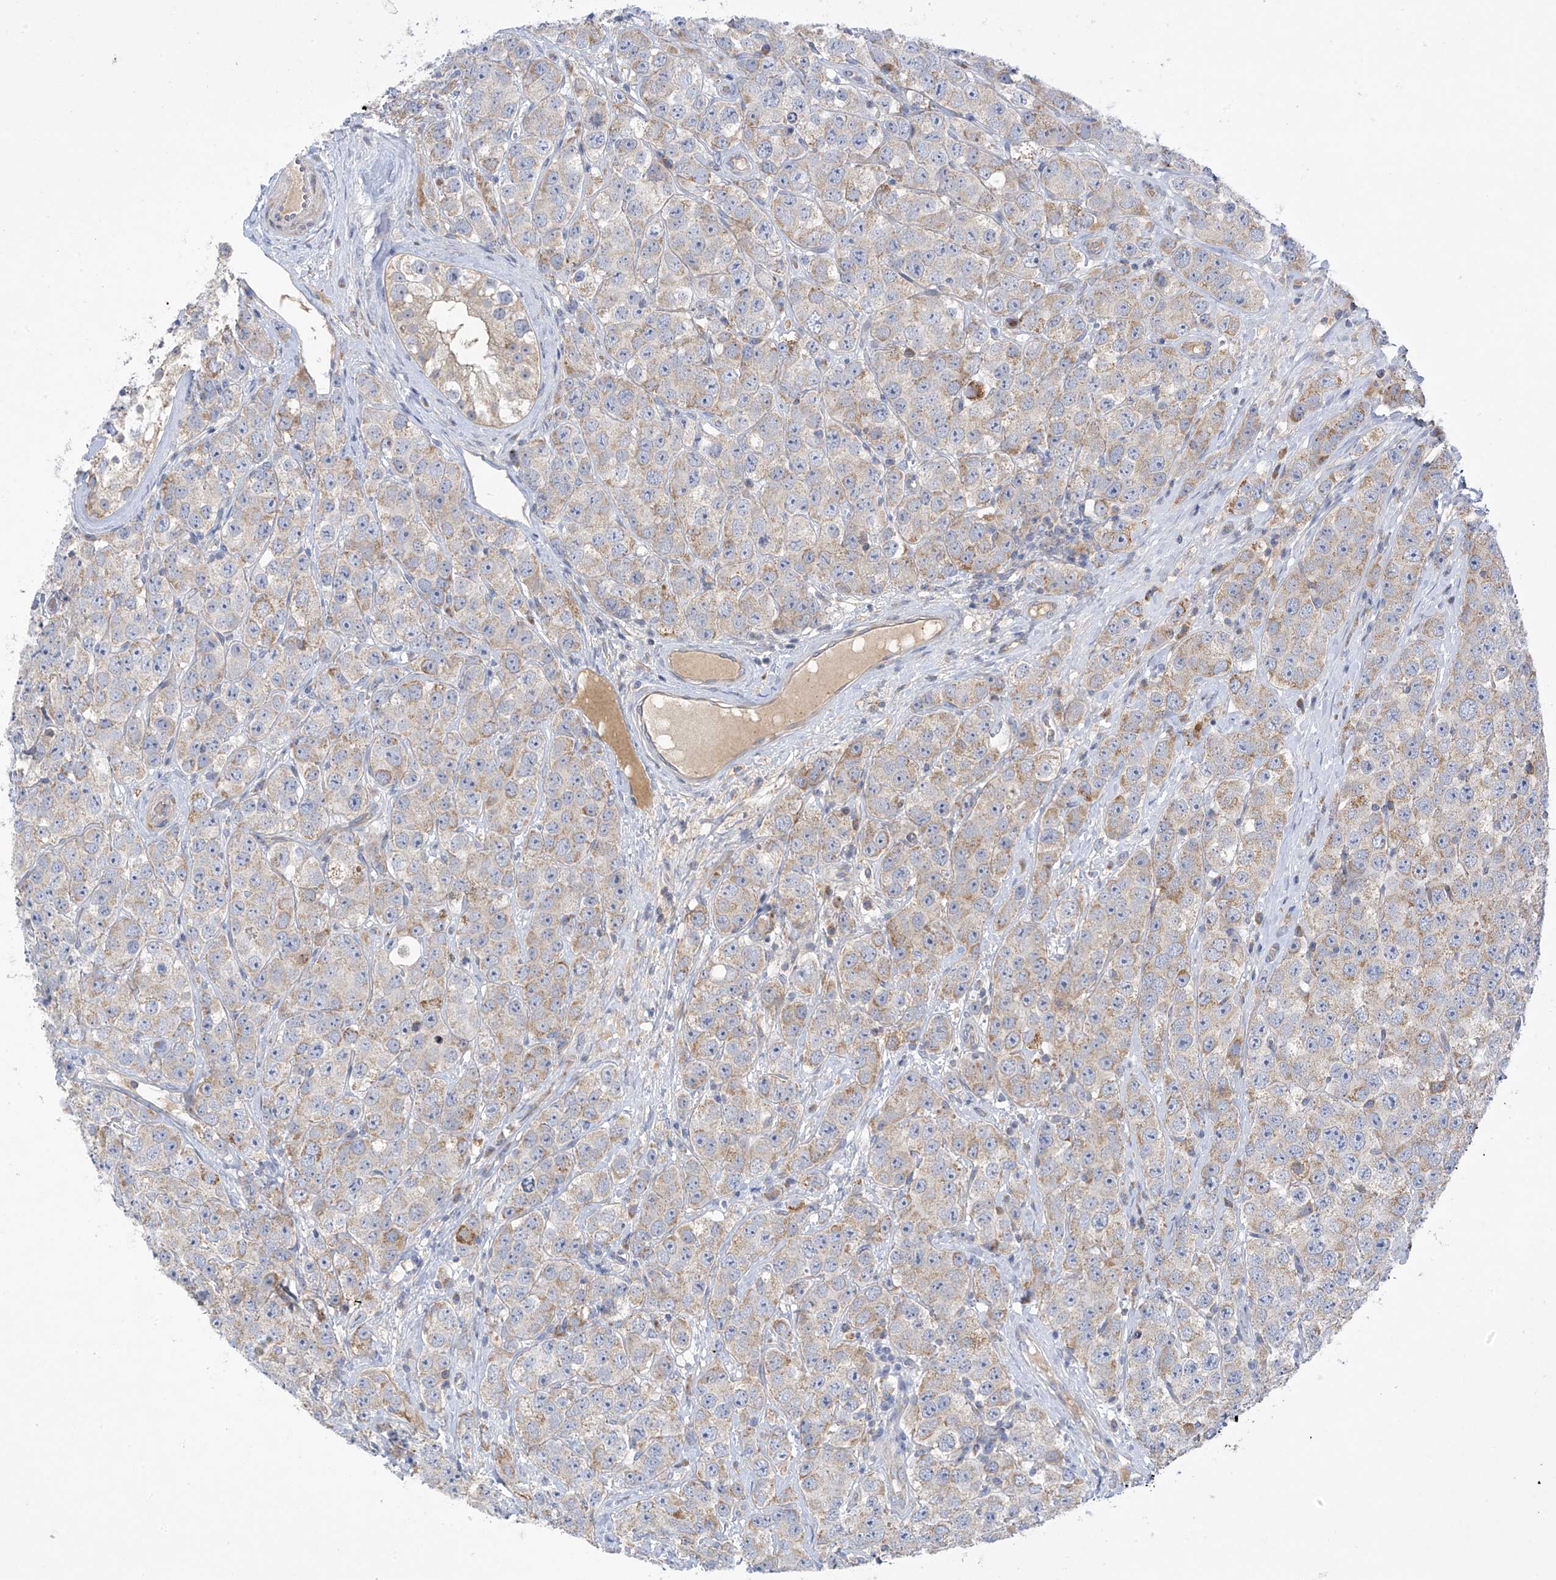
{"staining": {"intensity": "weak", "quantity": "25%-75%", "location": "cytoplasmic/membranous"}, "tissue": "testis cancer", "cell_type": "Tumor cells", "image_type": "cancer", "snomed": [{"axis": "morphology", "description": "Seminoma, NOS"}, {"axis": "topography", "description": "Testis"}], "caption": "Weak cytoplasmic/membranous protein positivity is appreciated in about 25%-75% of tumor cells in testis cancer.", "gene": "METTL18", "patient": {"sex": "male", "age": 28}}